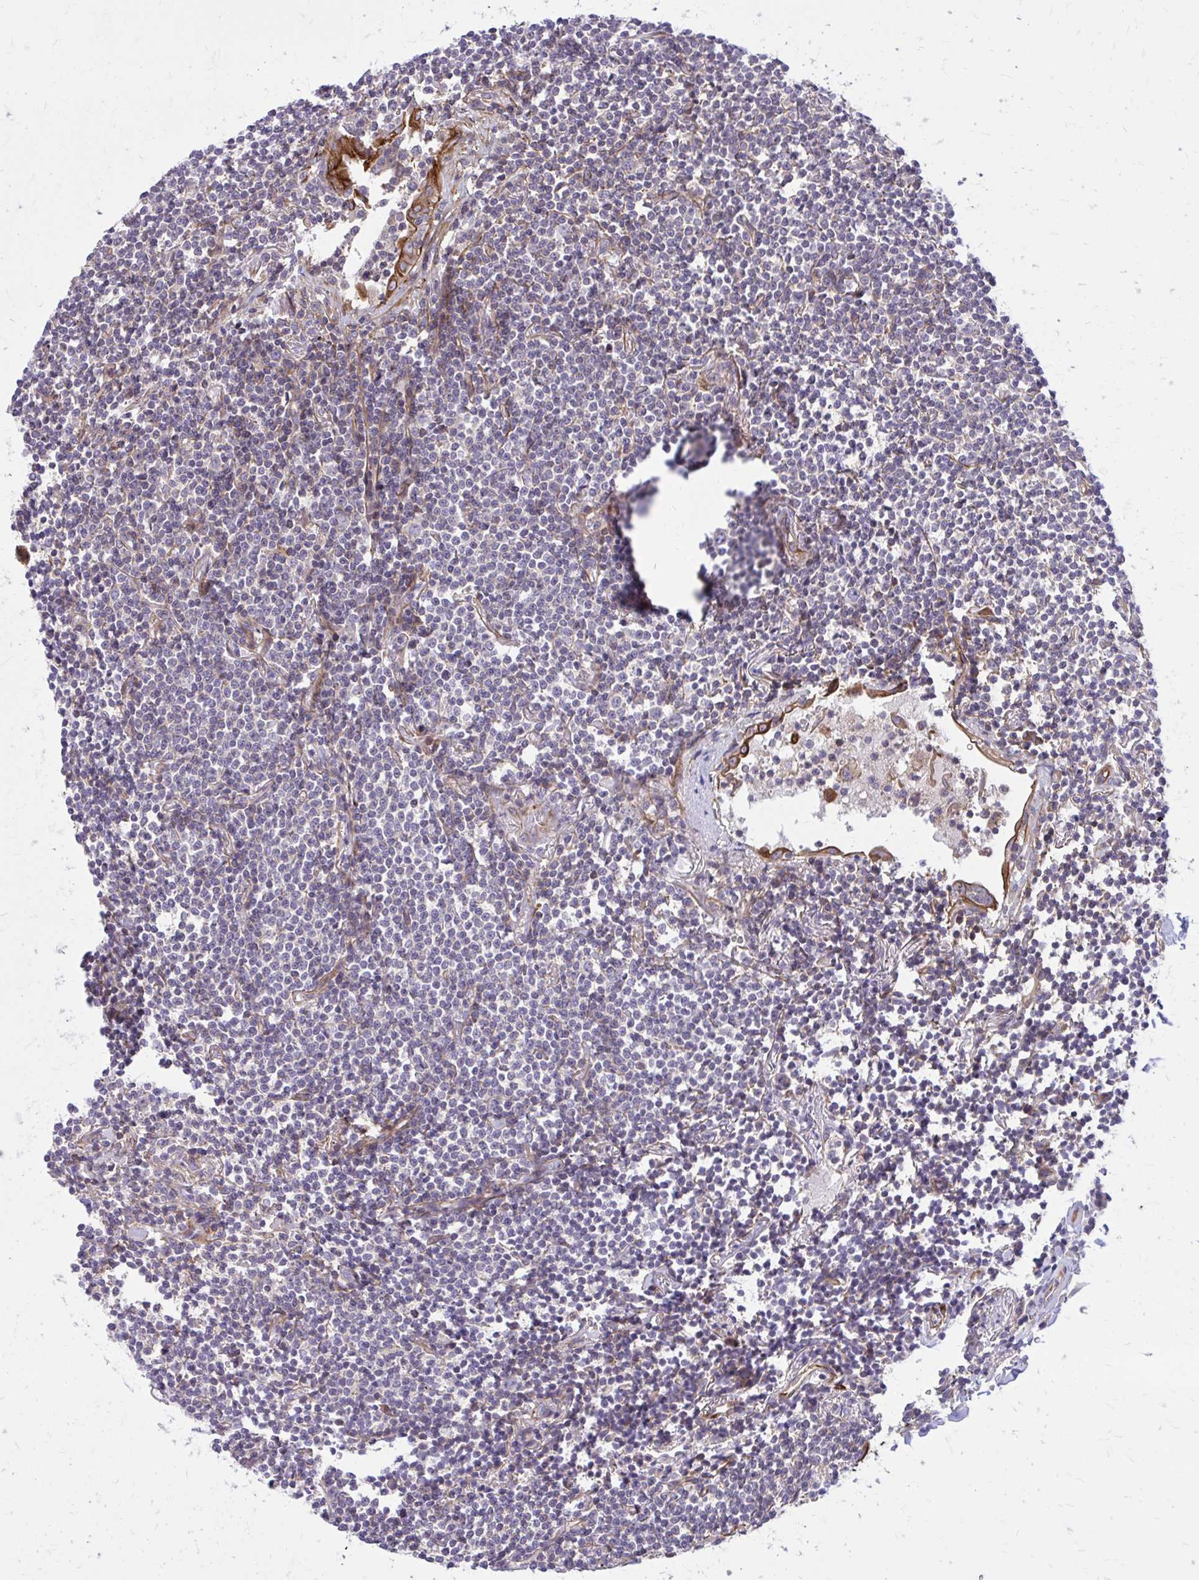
{"staining": {"intensity": "negative", "quantity": "none", "location": "none"}, "tissue": "lymphoma", "cell_type": "Tumor cells", "image_type": "cancer", "snomed": [{"axis": "morphology", "description": "Malignant lymphoma, non-Hodgkin's type, Low grade"}, {"axis": "topography", "description": "Lung"}], "caption": "A high-resolution photomicrograph shows IHC staining of lymphoma, which reveals no significant expression in tumor cells.", "gene": "FAP", "patient": {"sex": "female", "age": 71}}